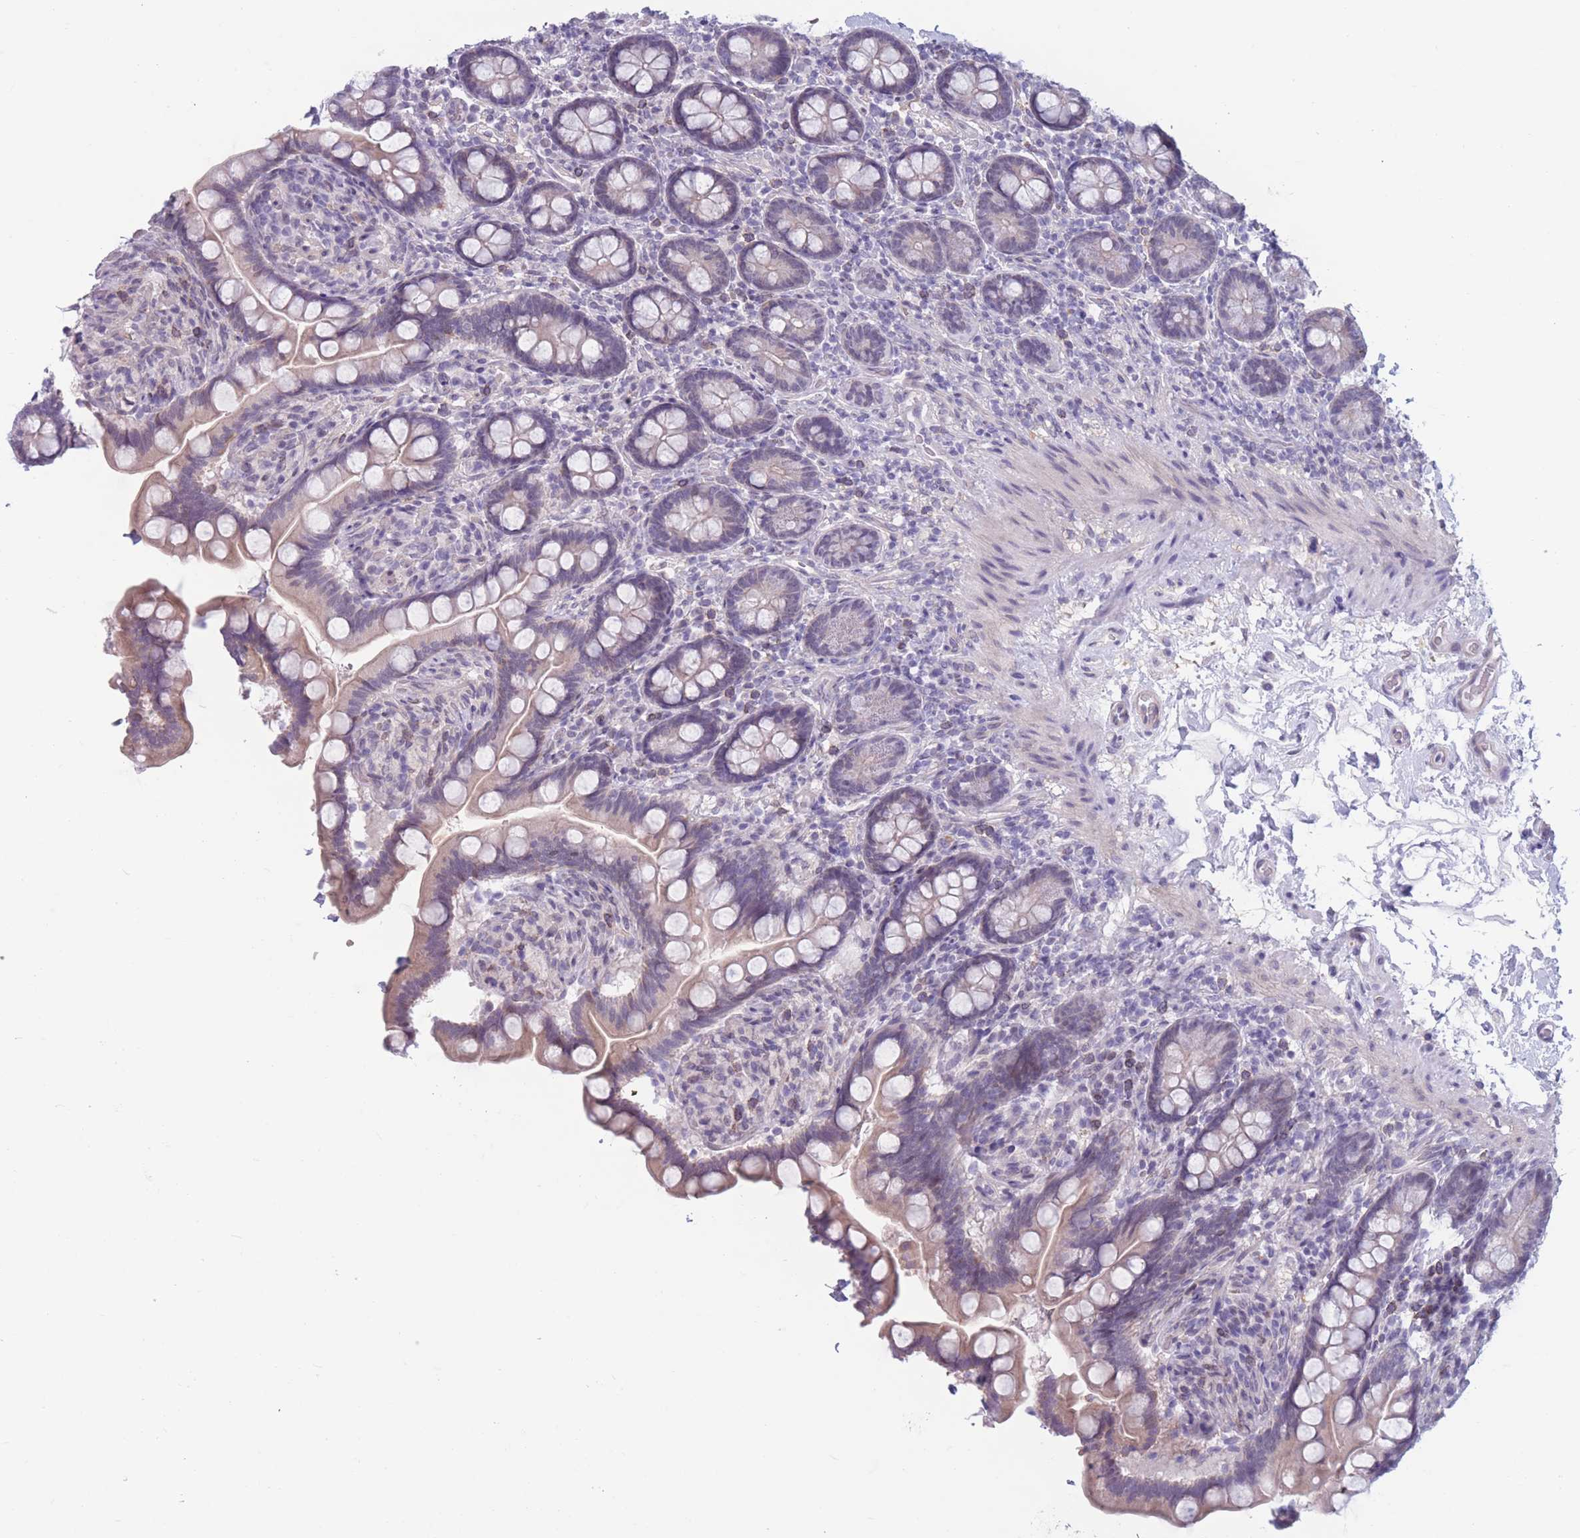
{"staining": {"intensity": "weak", "quantity": "<25%", "location": "cytoplasmic/membranous"}, "tissue": "small intestine", "cell_type": "Glandular cells", "image_type": "normal", "snomed": [{"axis": "morphology", "description": "Normal tissue, NOS"}, {"axis": "topography", "description": "Small intestine"}], "caption": "This is a image of immunohistochemistry (IHC) staining of normal small intestine, which shows no staining in glandular cells. The staining is performed using DAB brown chromogen with nuclei counter-stained in using hematoxylin.", "gene": "PODXL", "patient": {"sex": "female", "age": 64}}